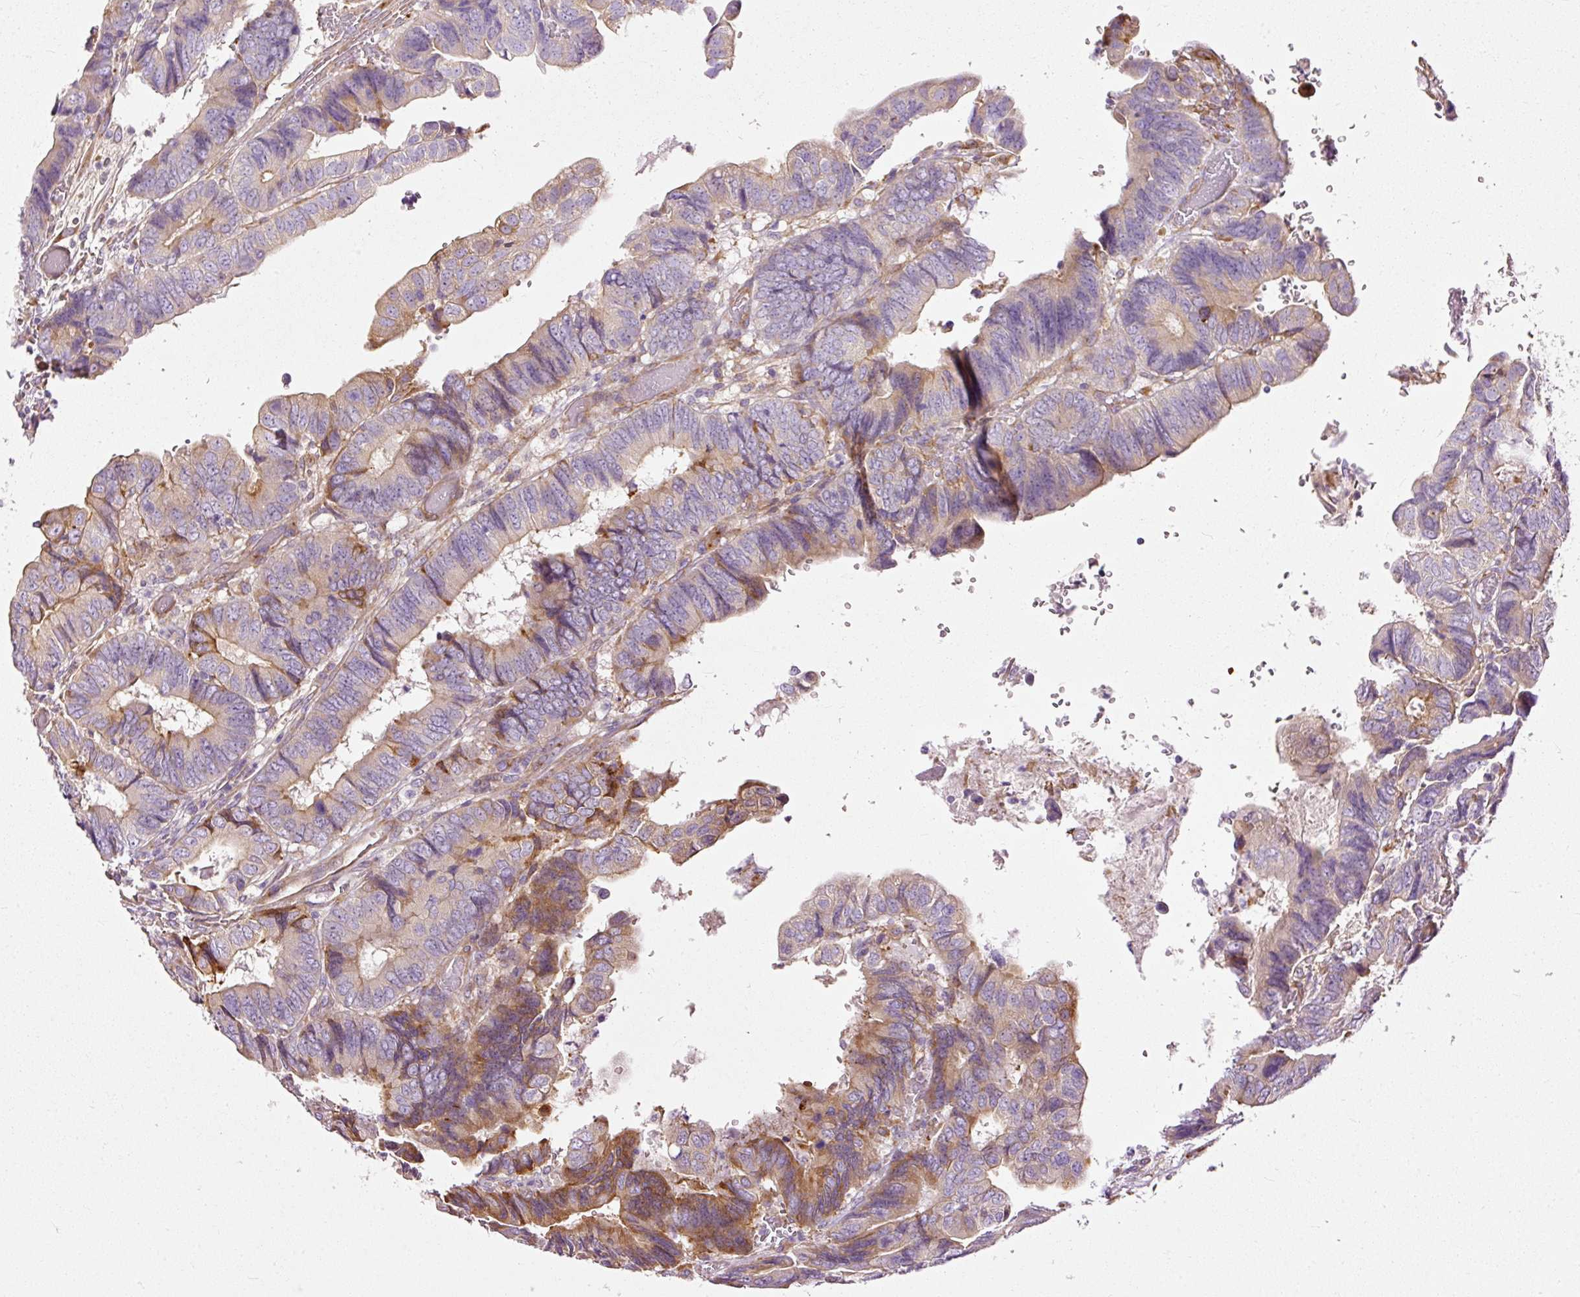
{"staining": {"intensity": "strong", "quantity": "<25%", "location": "cytoplasmic/membranous"}, "tissue": "colorectal cancer", "cell_type": "Tumor cells", "image_type": "cancer", "snomed": [{"axis": "morphology", "description": "Adenocarcinoma, NOS"}, {"axis": "topography", "description": "Colon"}], "caption": "High-magnification brightfield microscopy of adenocarcinoma (colorectal) stained with DAB (brown) and counterstained with hematoxylin (blue). tumor cells exhibit strong cytoplasmic/membranous staining is seen in approximately<25% of cells.", "gene": "PAQR9", "patient": {"sex": "male", "age": 85}}